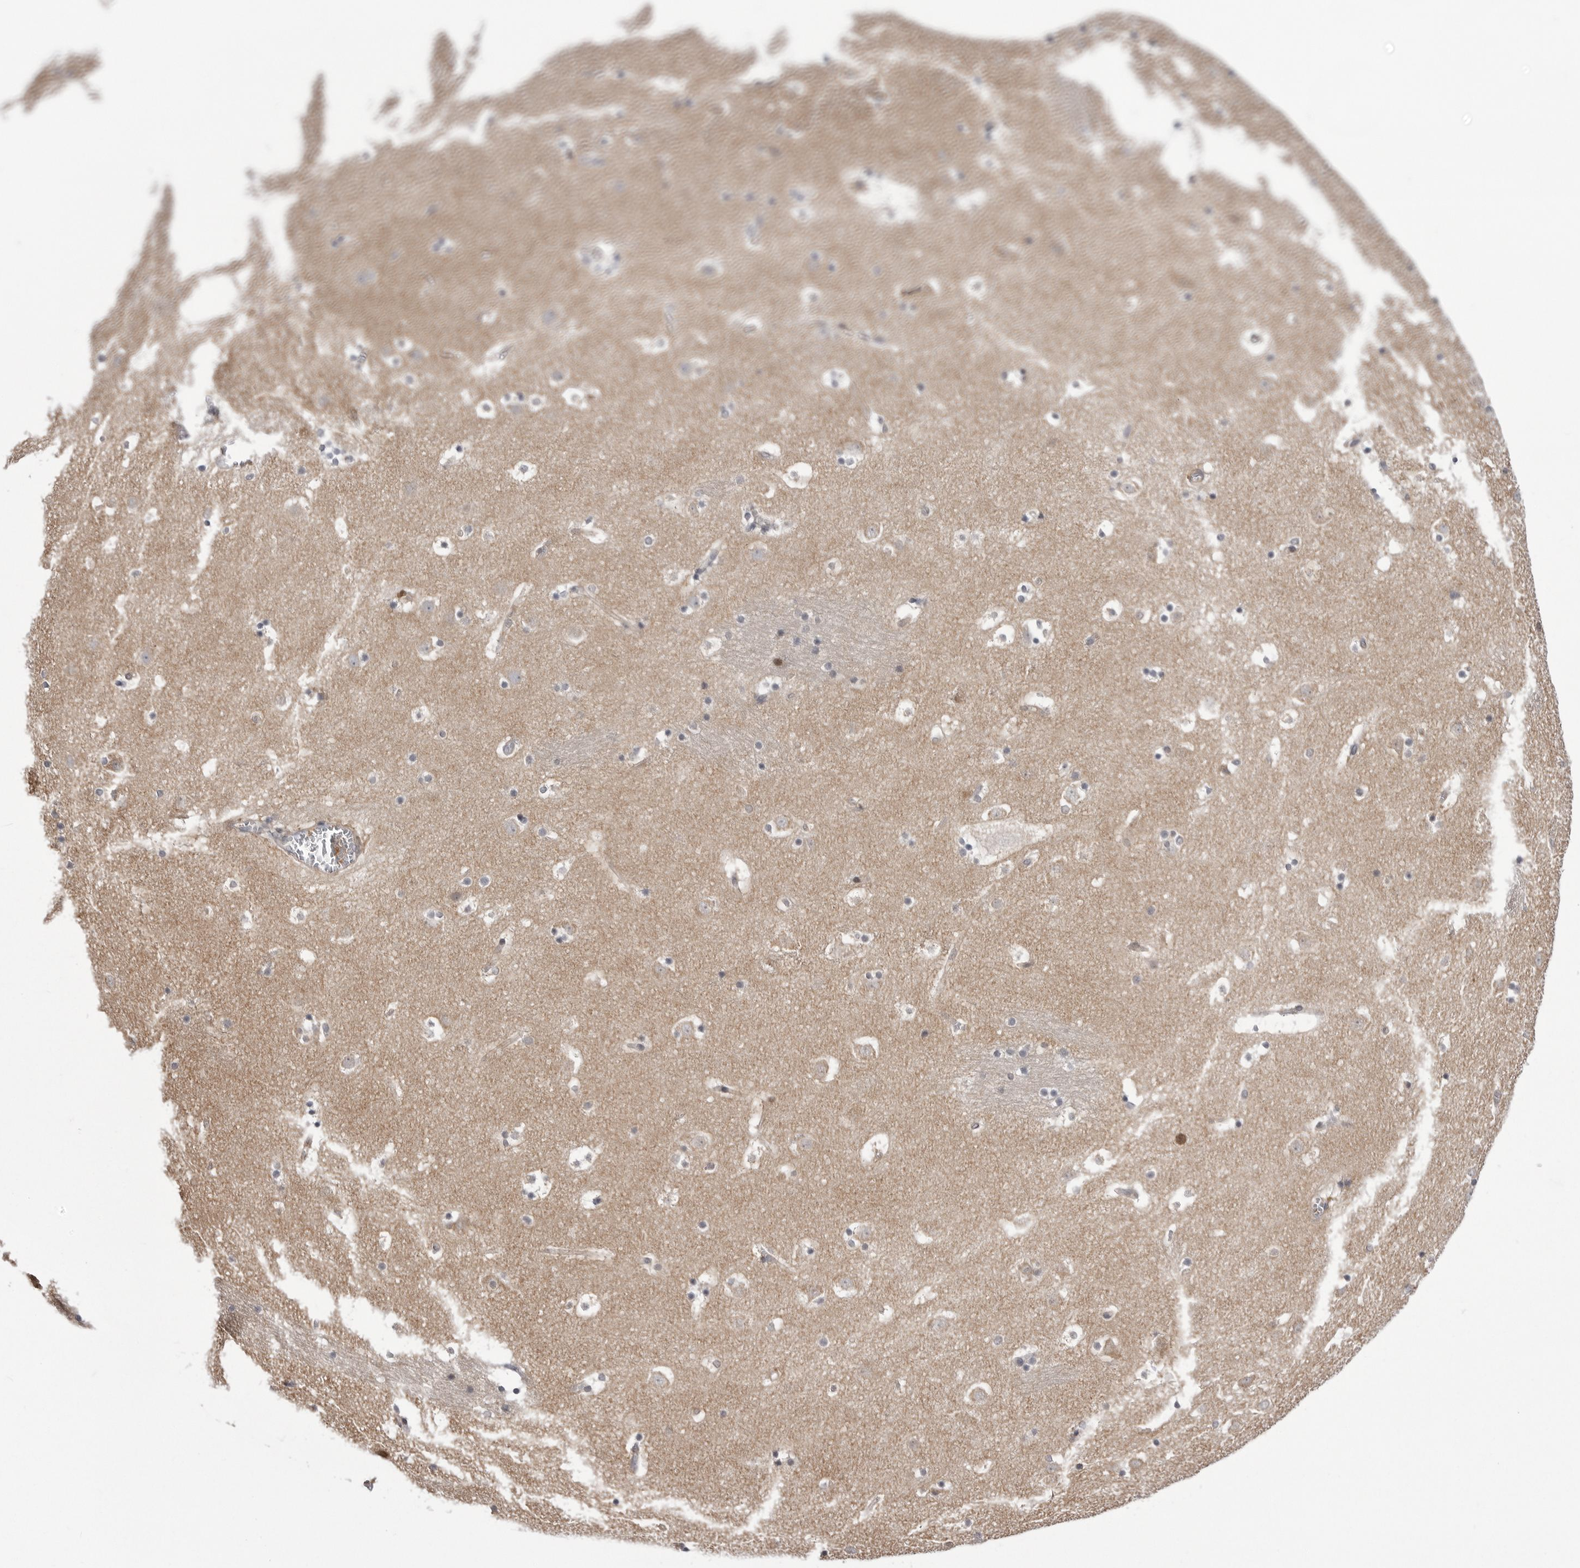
{"staining": {"intensity": "negative", "quantity": "none", "location": "none"}, "tissue": "caudate", "cell_type": "Glial cells", "image_type": "normal", "snomed": [{"axis": "morphology", "description": "Normal tissue, NOS"}, {"axis": "topography", "description": "Lateral ventricle wall"}], "caption": "Immunohistochemistry histopathology image of benign caudate: human caudate stained with DAB displays no significant protein positivity in glial cells. (DAB immunohistochemistry, high magnification).", "gene": "CCDC18", "patient": {"sex": "male", "age": 45}}